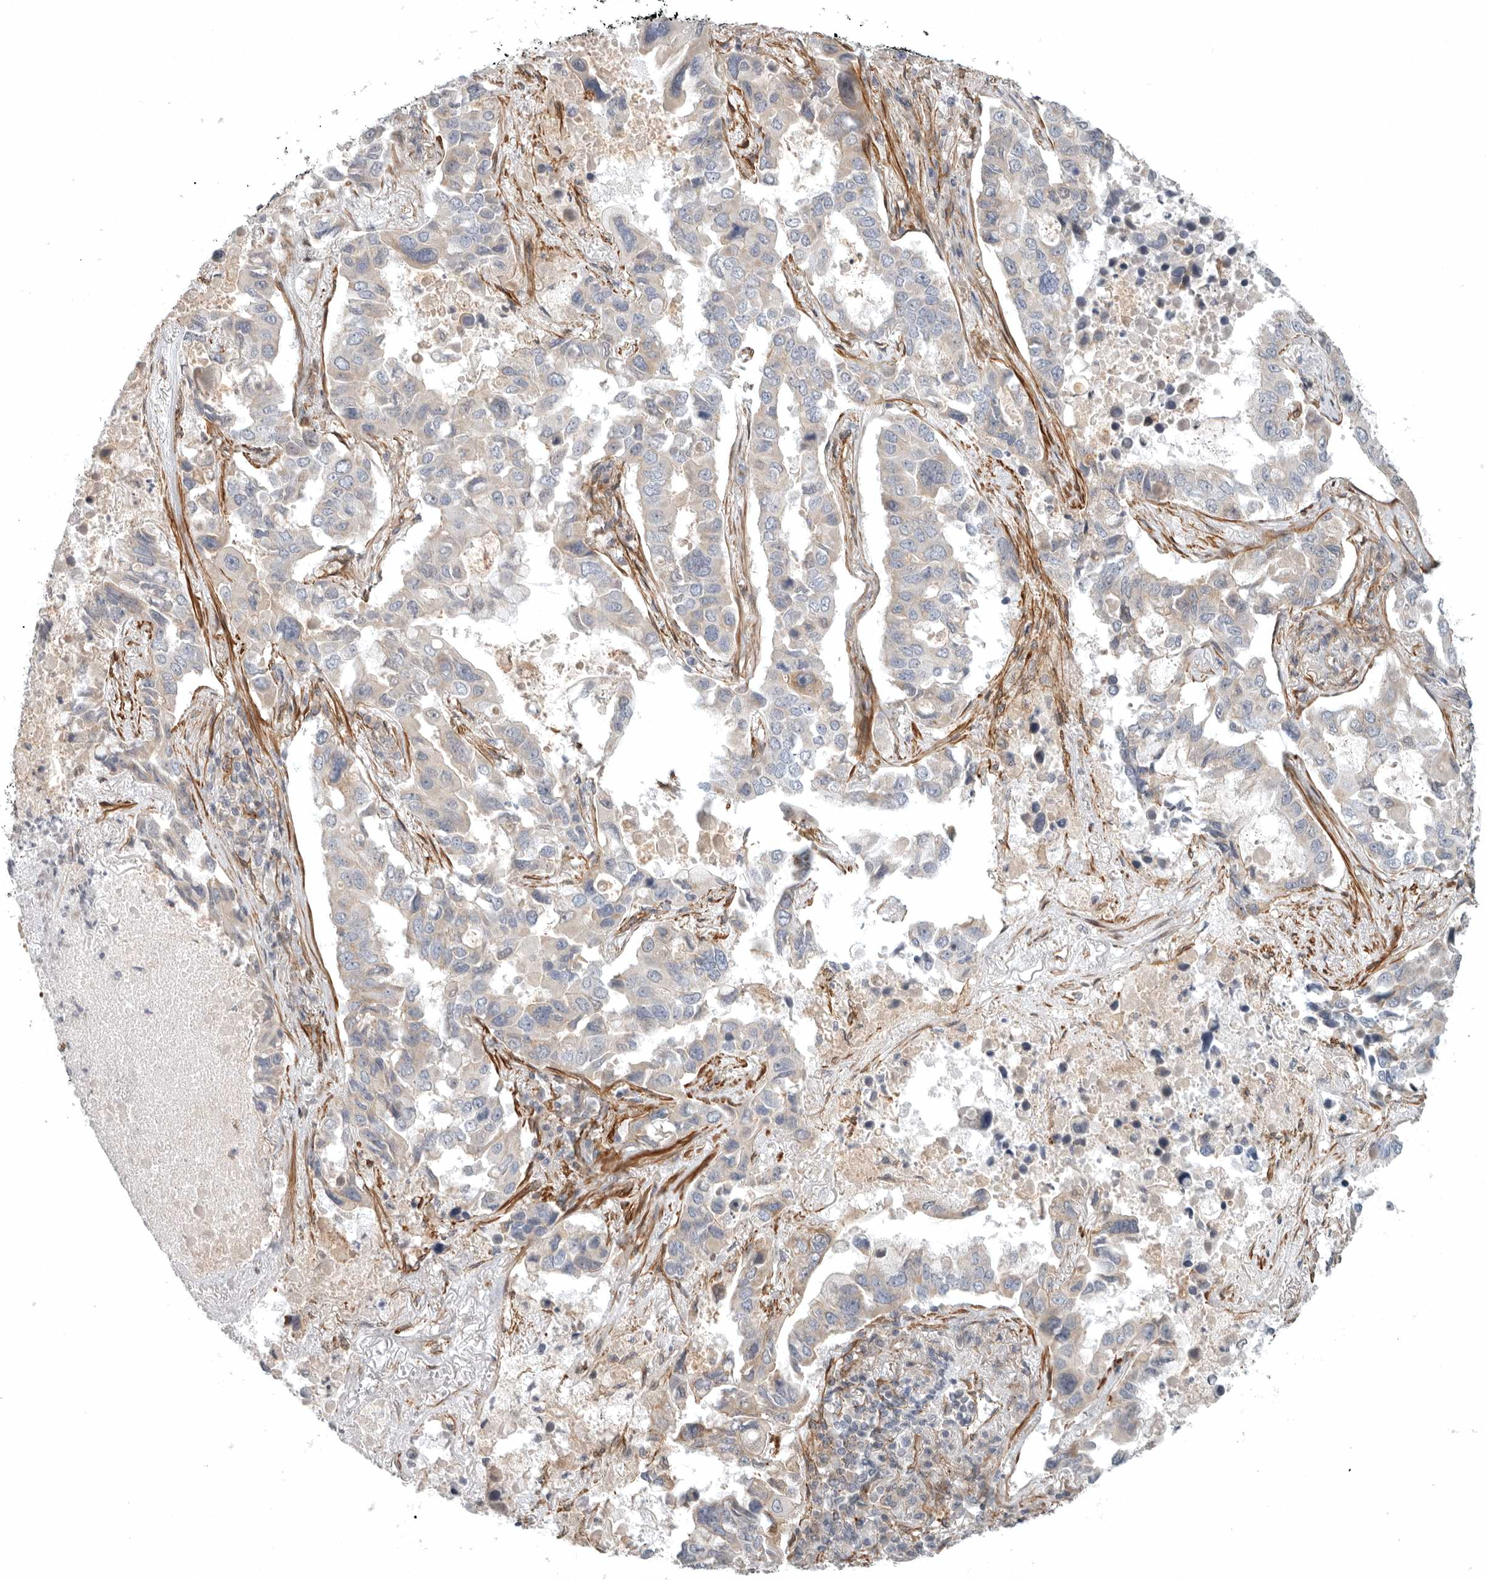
{"staining": {"intensity": "negative", "quantity": "none", "location": "none"}, "tissue": "lung cancer", "cell_type": "Tumor cells", "image_type": "cancer", "snomed": [{"axis": "morphology", "description": "Adenocarcinoma, NOS"}, {"axis": "topography", "description": "Lung"}], "caption": "Immunohistochemistry (IHC) micrograph of human lung cancer stained for a protein (brown), which demonstrates no positivity in tumor cells.", "gene": "LONRF1", "patient": {"sex": "male", "age": 64}}